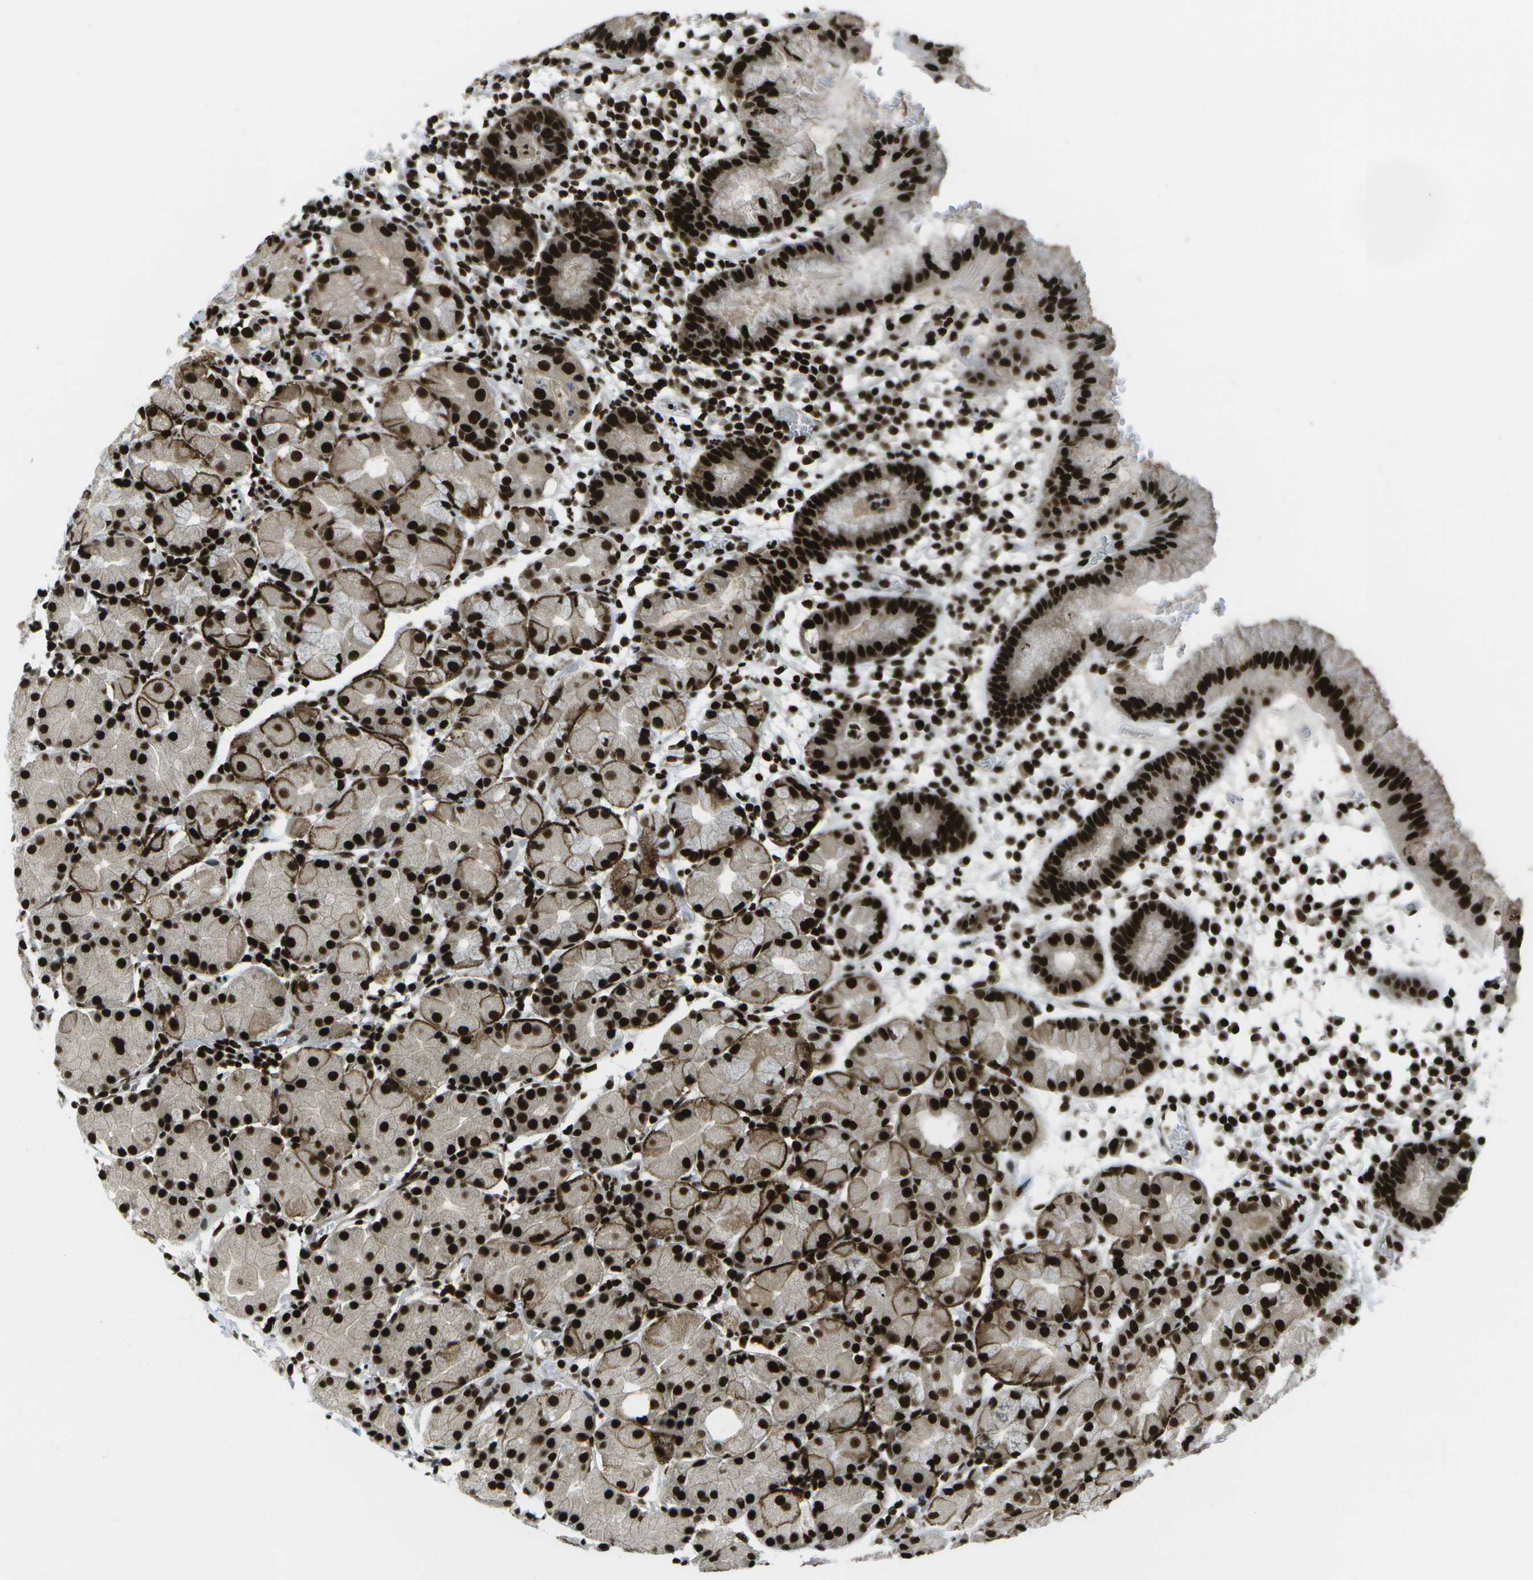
{"staining": {"intensity": "strong", "quantity": ">75%", "location": "cytoplasmic/membranous,nuclear"}, "tissue": "stomach", "cell_type": "Glandular cells", "image_type": "normal", "snomed": [{"axis": "morphology", "description": "Normal tissue, NOS"}, {"axis": "topography", "description": "Stomach"}, {"axis": "topography", "description": "Stomach, lower"}], "caption": "The histopathology image displays staining of unremarkable stomach, revealing strong cytoplasmic/membranous,nuclear protein expression (brown color) within glandular cells. (Brightfield microscopy of DAB IHC at high magnification).", "gene": "GLYR1", "patient": {"sex": "female", "age": 75}}